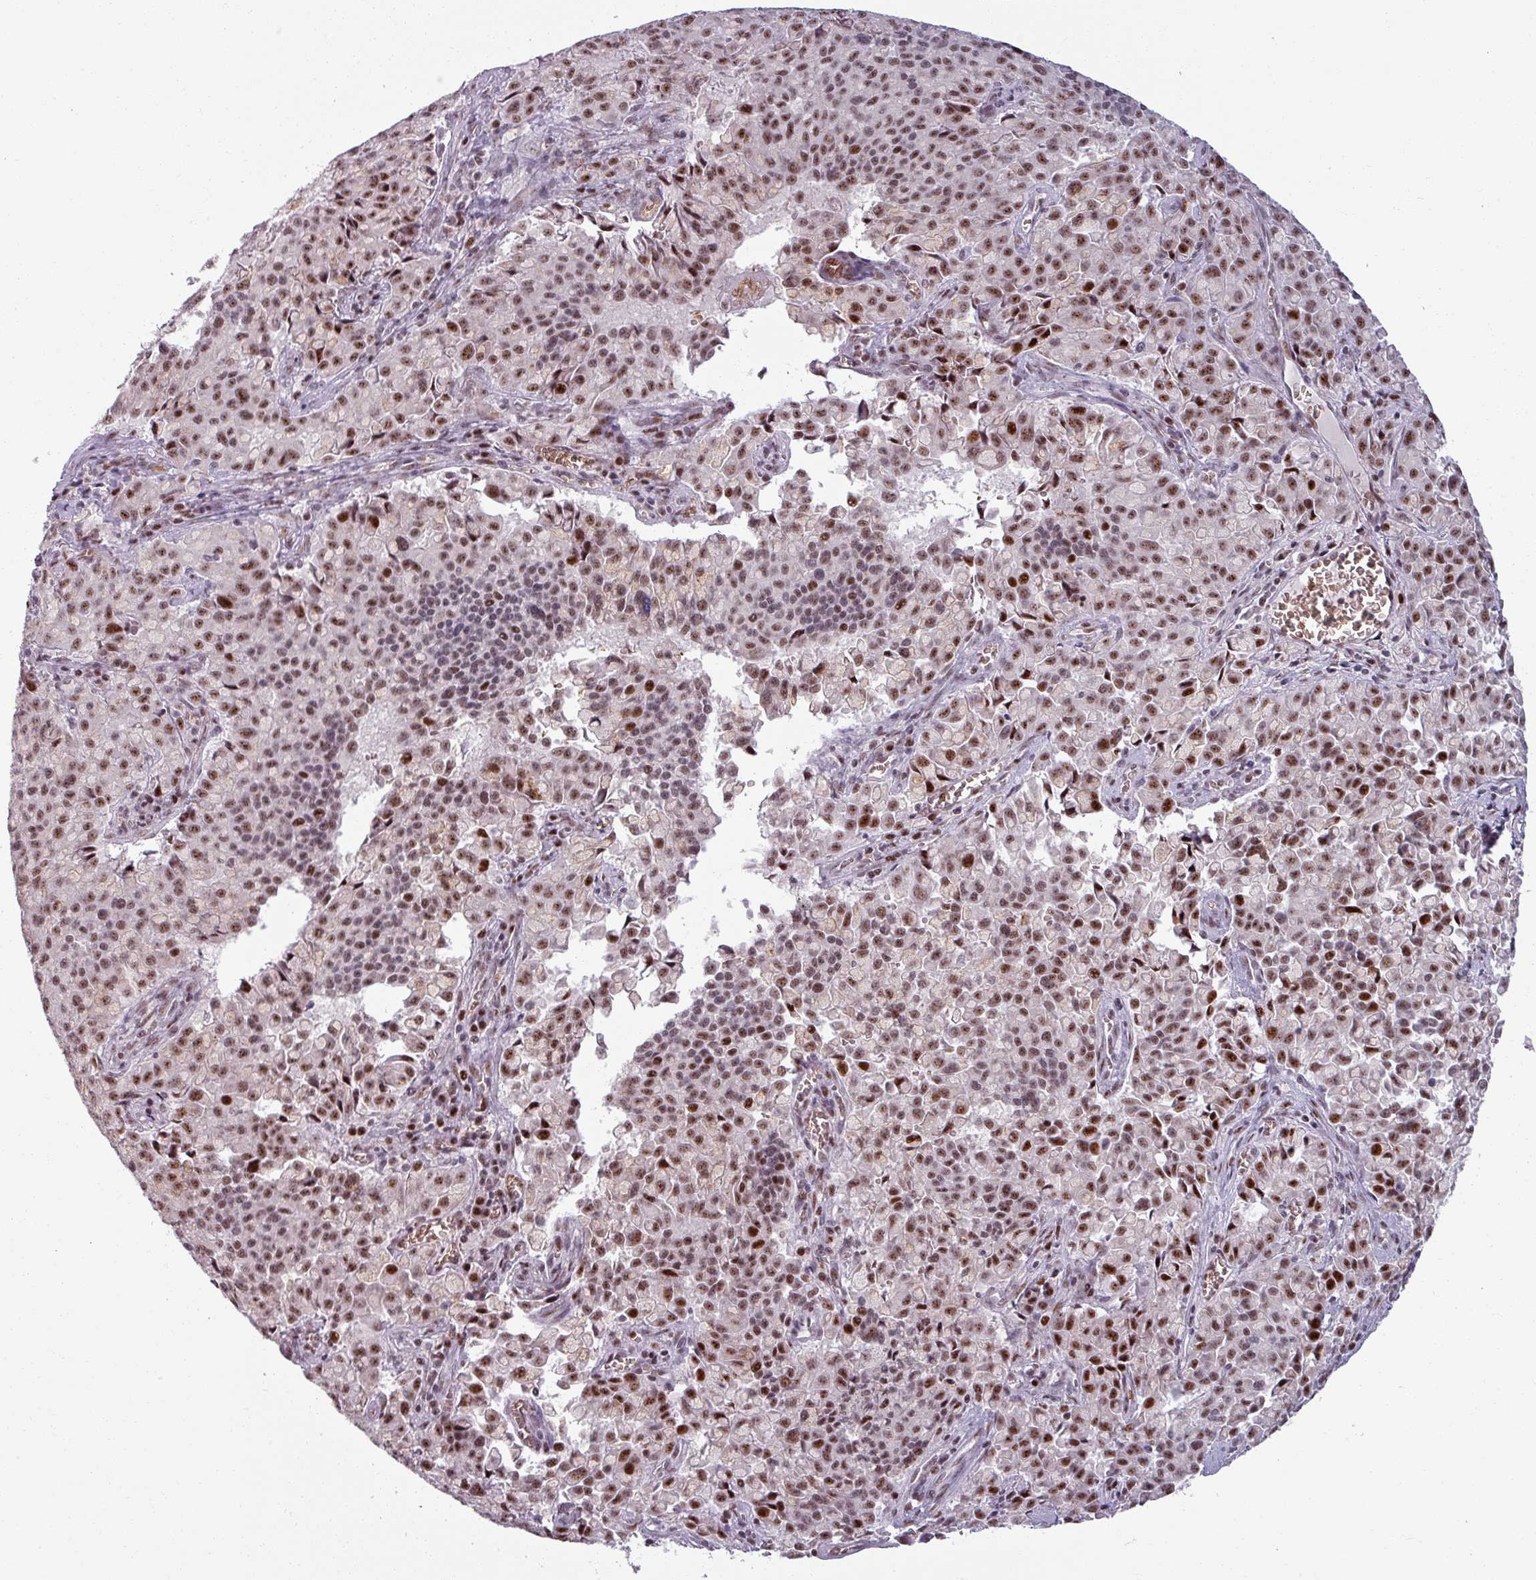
{"staining": {"intensity": "moderate", "quantity": ">75%", "location": "nuclear"}, "tissue": "pancreatic cancer", "cell_type": "Tumor cells", "image_type": "cancer", "snomed": [{"axis": "morphology", "description": "Adenocarcinoma, NOS"}, {"axis": "topography", "description": "Pancreas"}], "caption": "Protein staining of pancreatic cancer tissue exhibits moderate nuclear expression in about >75% of tumor cells.", "gene": "NCOR1", "patient": {"sex": "male", "age": 65}}